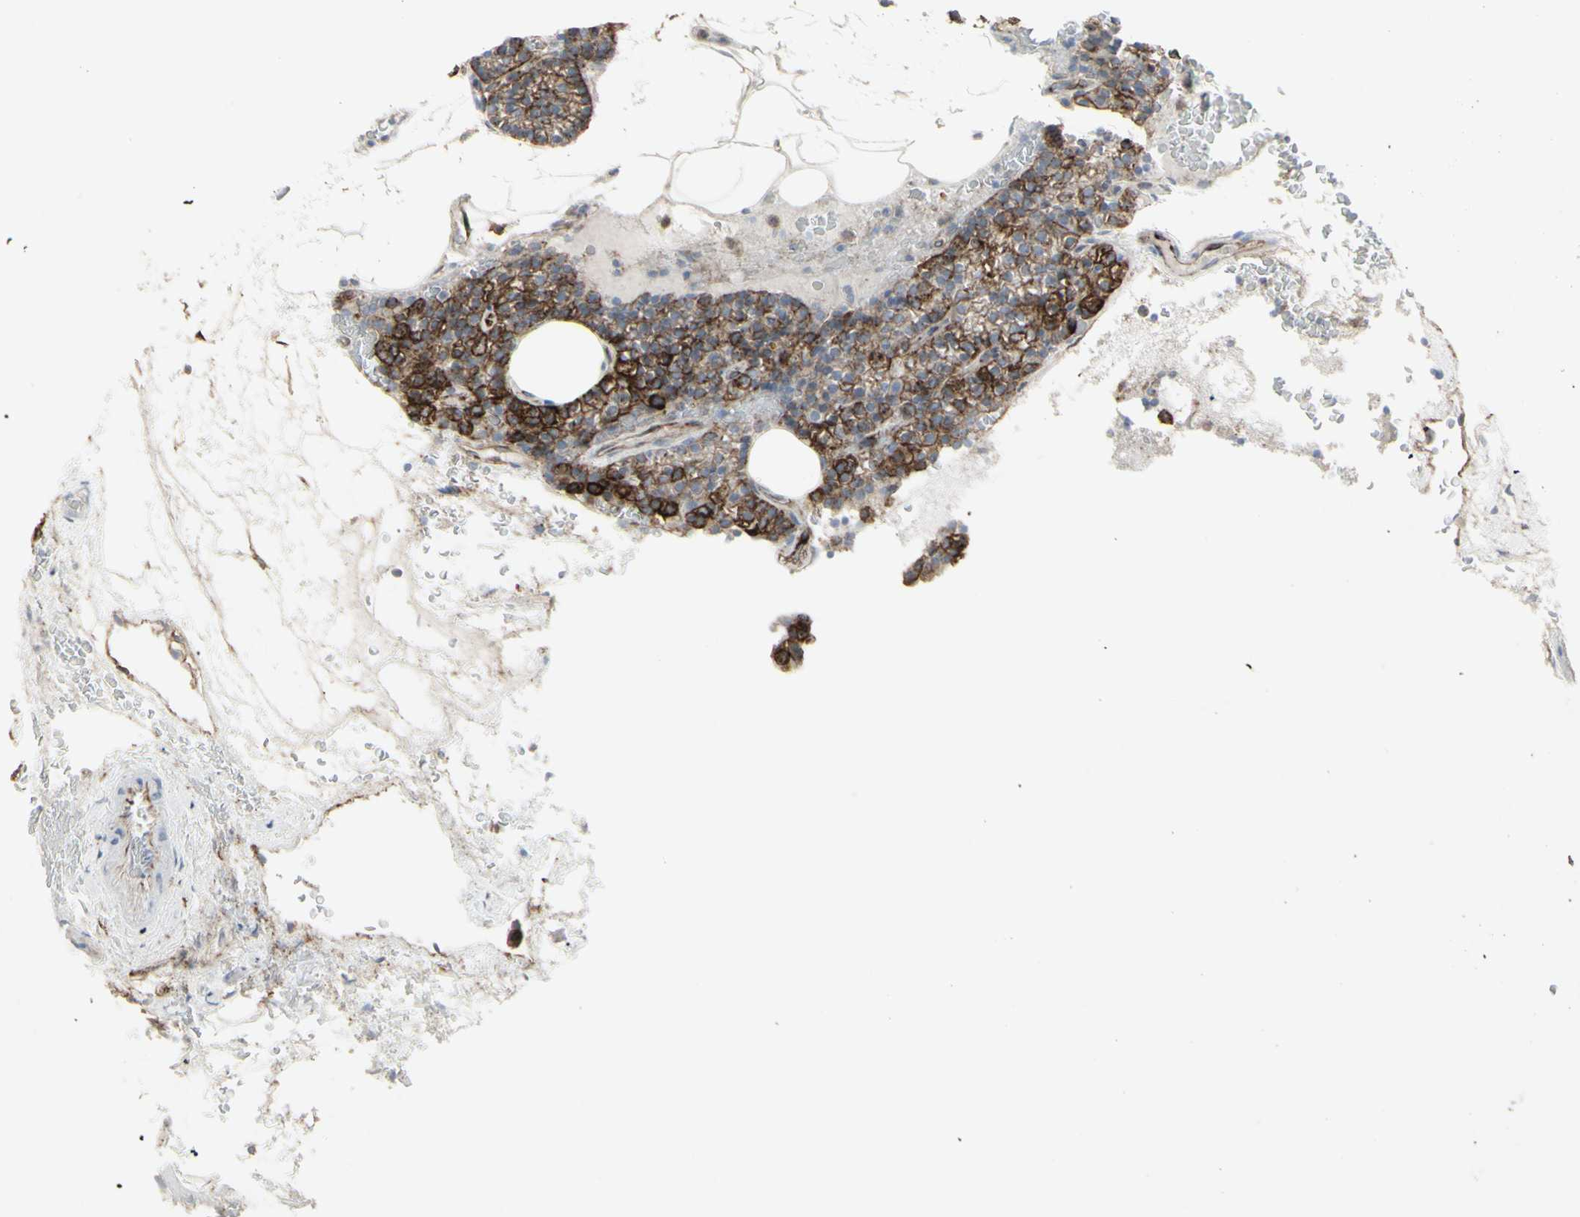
{"staining": {"intensity": "strong", "quantity": ">75%", "location": "cytoplasmic/membranous"}, "tissue": "parathyroid gland", "cell_type": "Glandular cells", "image_type": "normal", "snomed": [{"axis": "morphology", "description": "Normal tissue, NOS"}, {"axis": "morphology", "description": "Hyperplasia, NOS"}, {"axis": "topography", "description": "Parathyroid gland"}], "caption": "Protein analysis of normal parathyroid gland displays strong cytoplasmic/membranous positivity in about >75% of glandular cells.", "gene": "GJA1", "patient": {"sex": "male", "age": 44}}